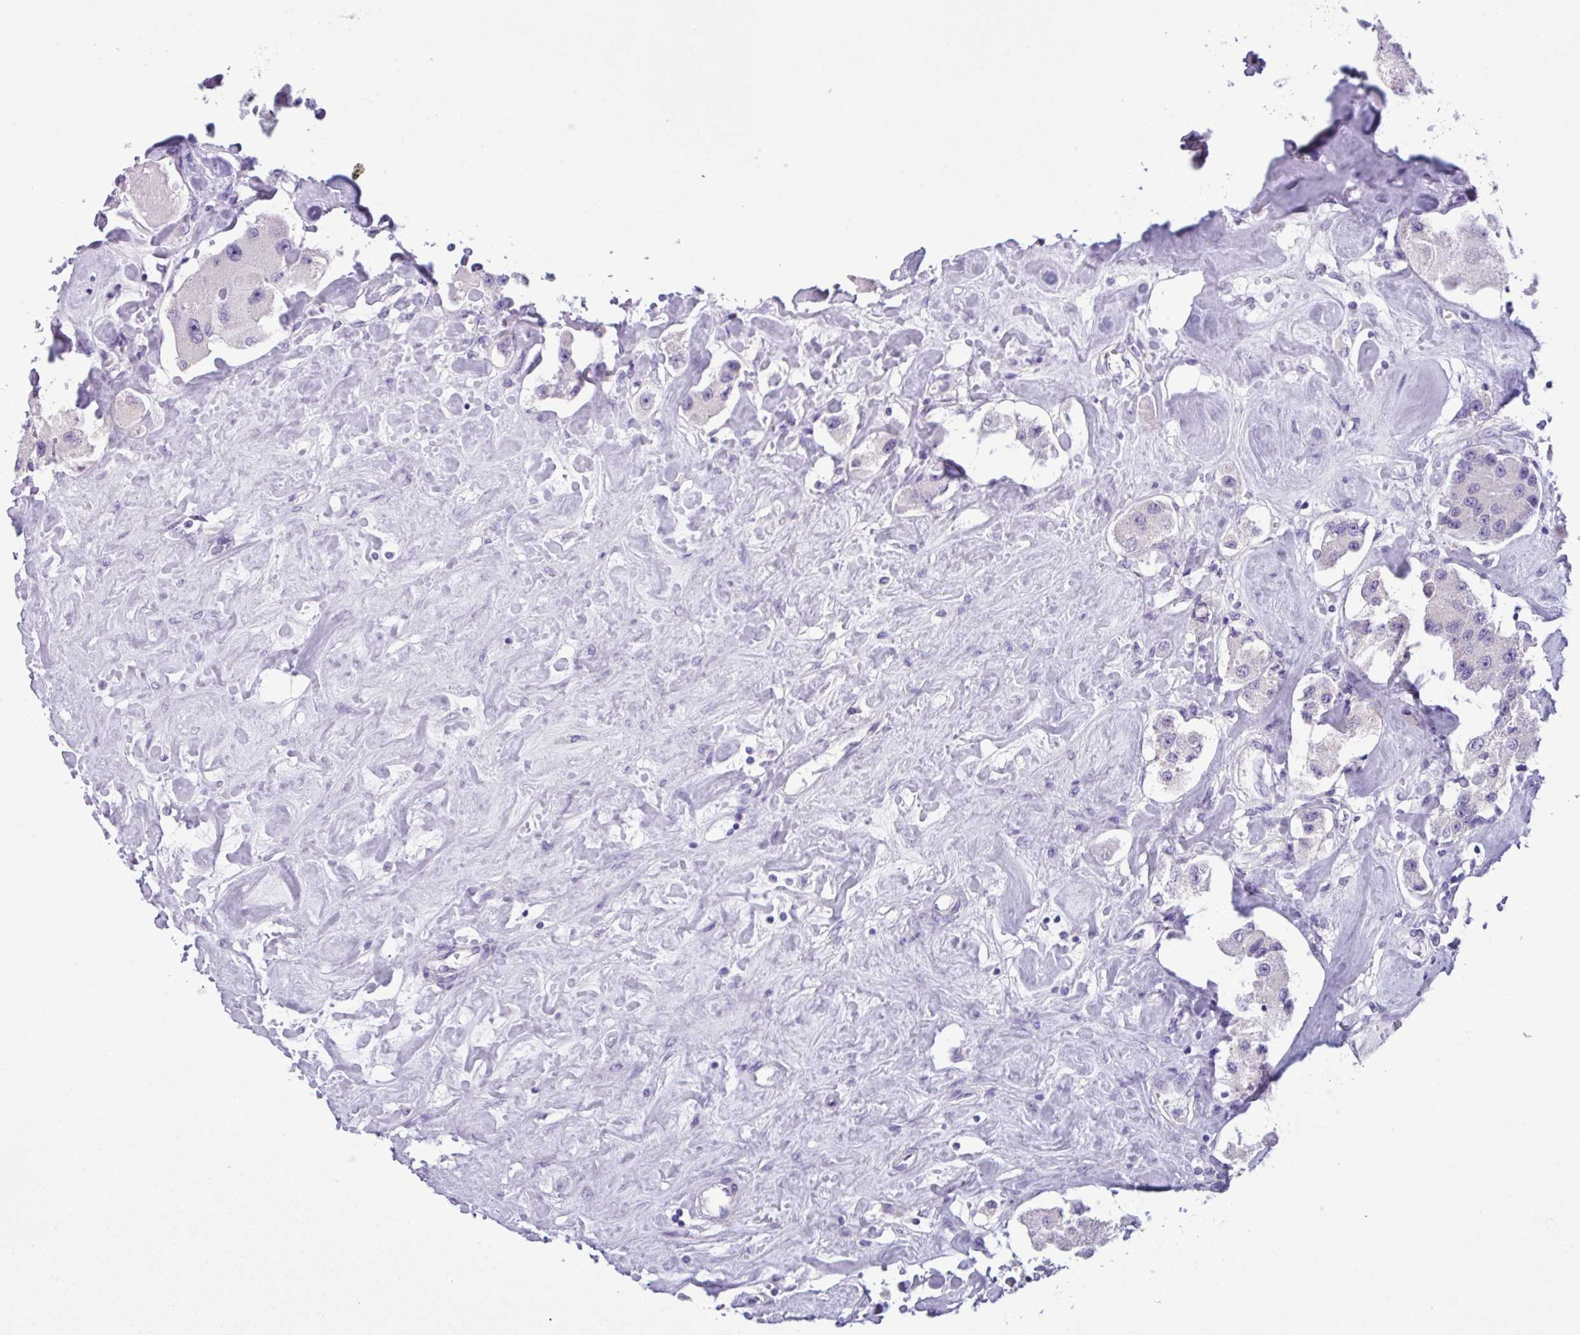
{"staining": {"intensity": "negative", "quantity": "none", "location": "none"}, "tissue": "carcinoid", "cell_type": "Tumor cells", "image_type": "cancer", "snomed": [{"axis": "morphology", "description": "Carcinoid, malignant, NOS"}, {"axis": "topography", "description": "Pancreas"}], "caption": "This is a histopathology image of immunohistochemistry staining of carcinoid, which shows no positivity in tumor cells. (Brightfield microscopy of DAB immunohistochemistry at high magnification).", "gene": "C20orf27", "patient": {"sex": "male", "age": 41}}